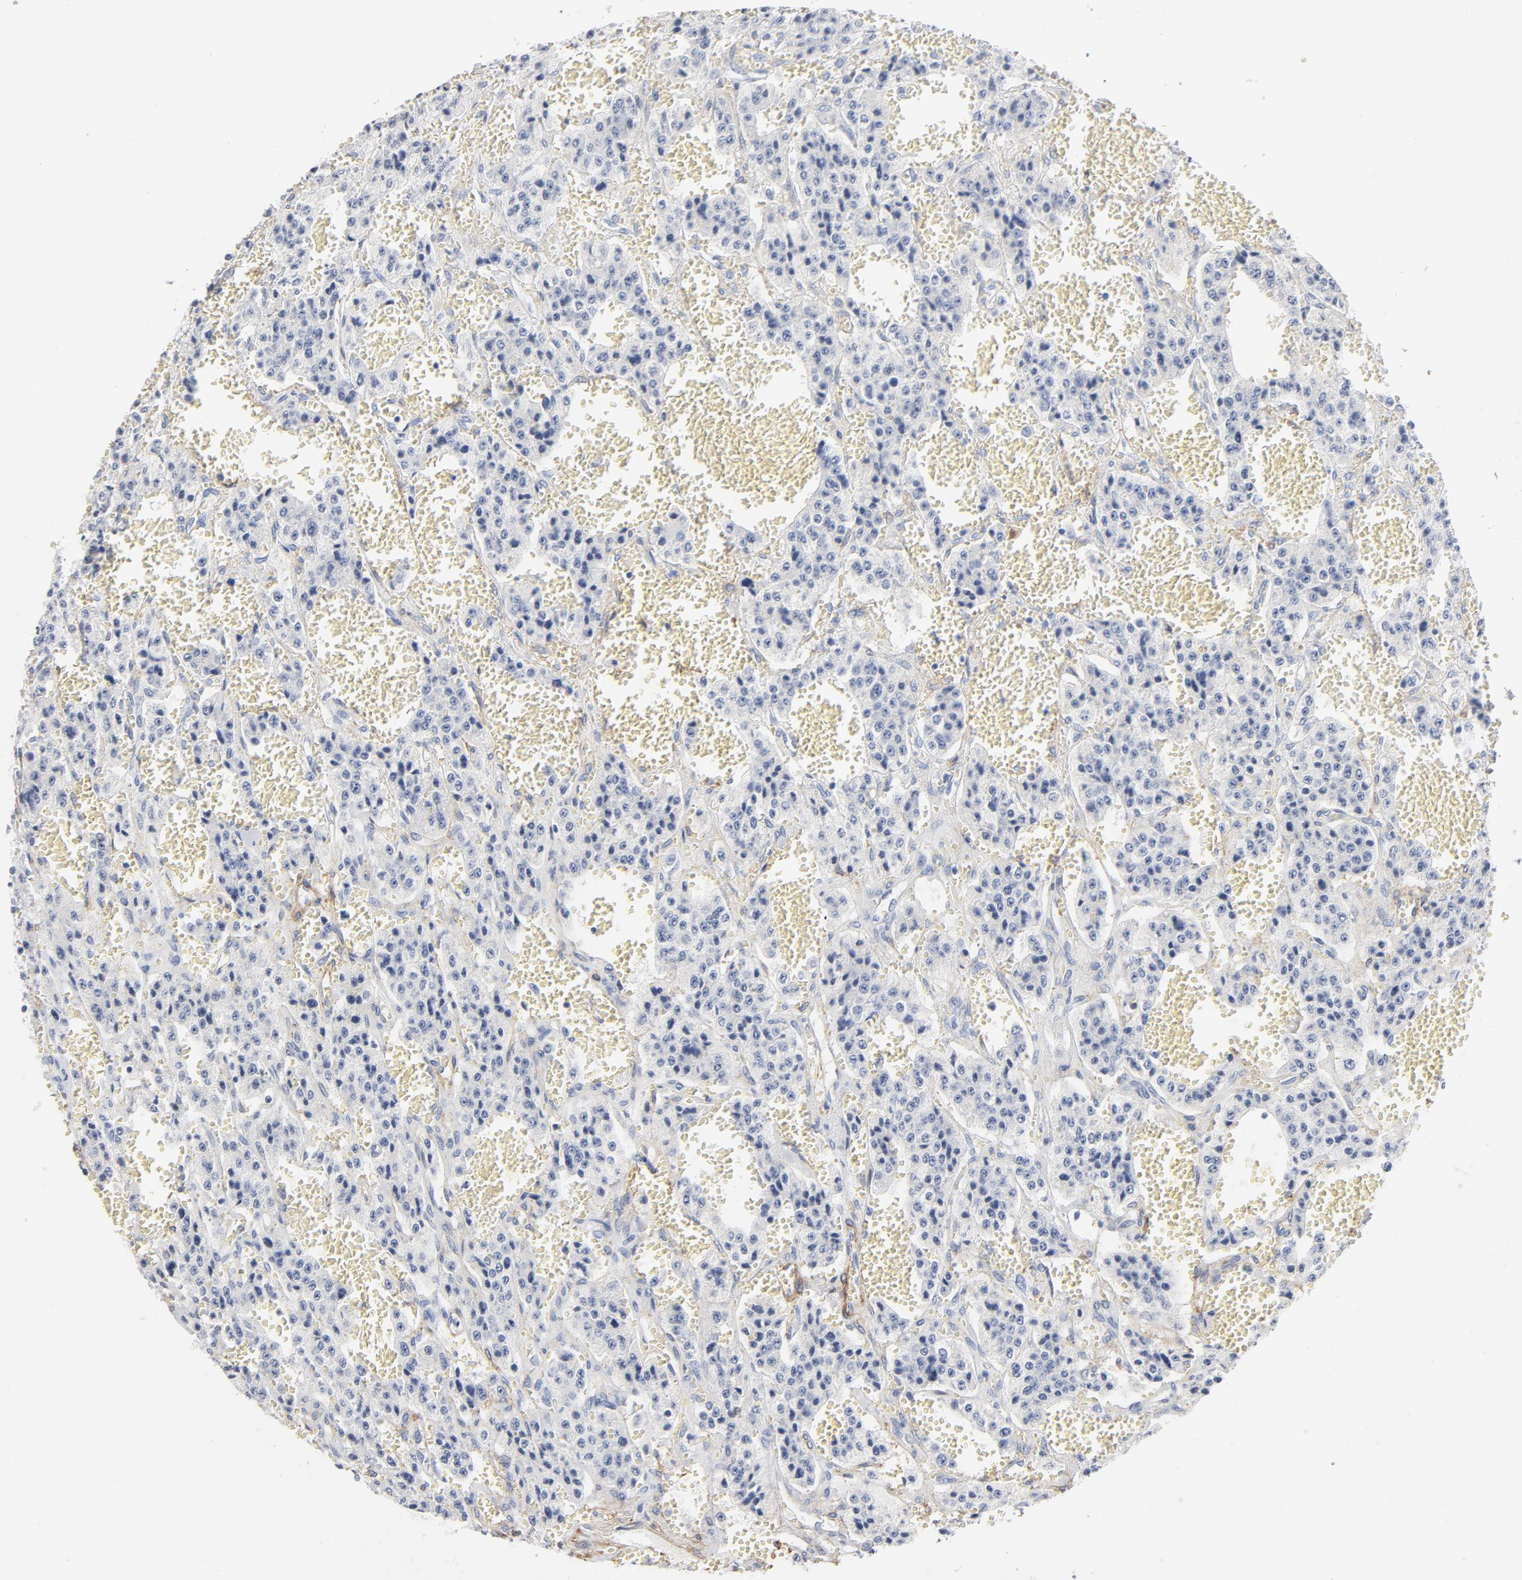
{"staining": {"intensity": "negative", "quantity": "none", "location": "none"}, "tissue": "carcinoid", "cell_type": "Tumor cells", "image_type": "cancer", "snomed": [{"axis": "morphology", "description": "Carcinoid, malignant, NOS"}, {"axis": "topography", "description": "Small intestine"}], "caption": "Immunohistochemistry photomicrograph of carcinoid (malignant) stained for a protein (brown), which shows no staining in tumor cells.", "gene": "AGTR1", "patient": {"sex": "male", "age": 52}}